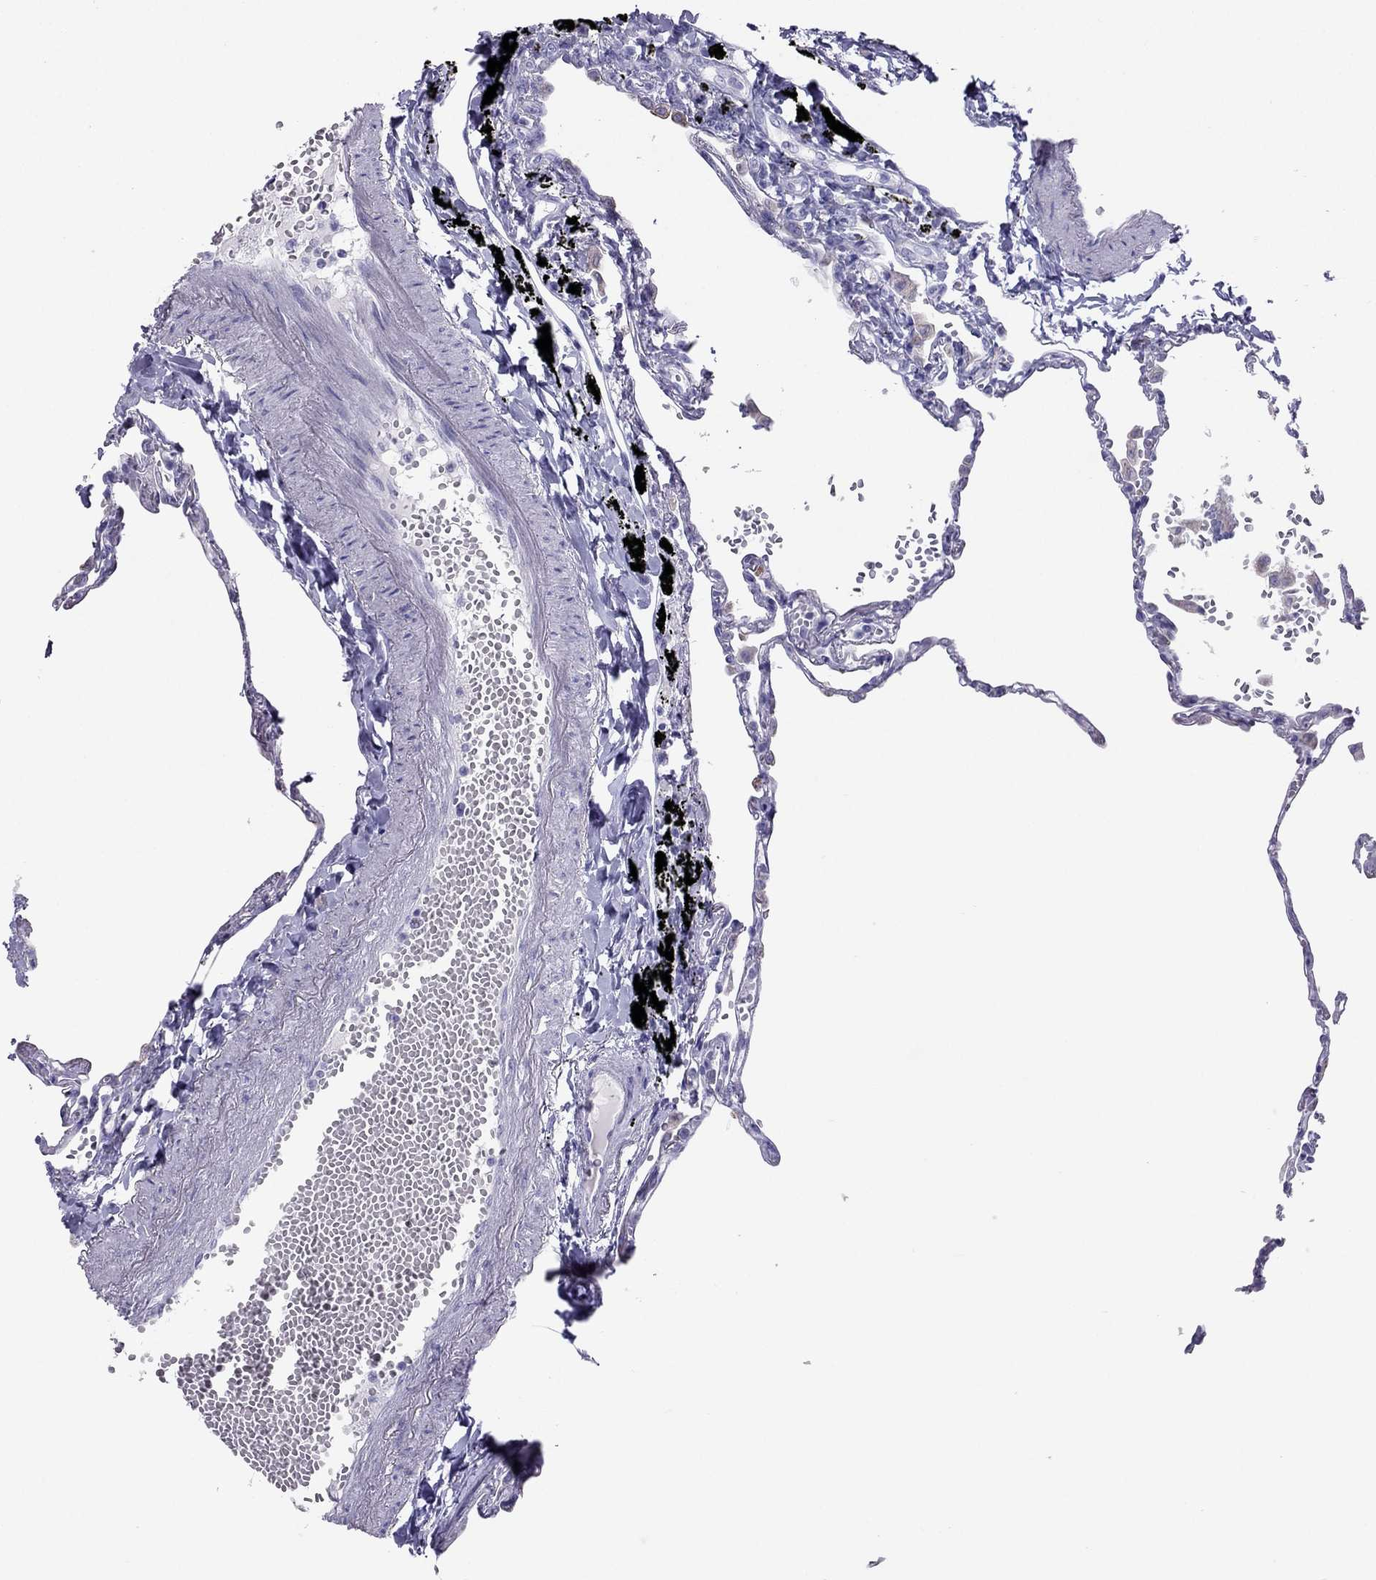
{"staining": {"intensity": "negative", "quantity": "none", "location": "none"}, "tissue": "lung", "cell_type": "Alveolar cells", "image_type": "normal", "snomed": [{"axis": "morphology", "description": "Normal tissue, NOS"}, {"axis": "topography", "description": "Lung"}], "caption": "IHC image of normal lung: human lung stained with DAB reveals no significant protein staining in alveolar cells. (DAB (3,3'-diaminobenzidine) immunohistochemistry with hematoxylin counter stain).", "gene": "MAEL", "patient": {"sex": "male", "age": 78}}